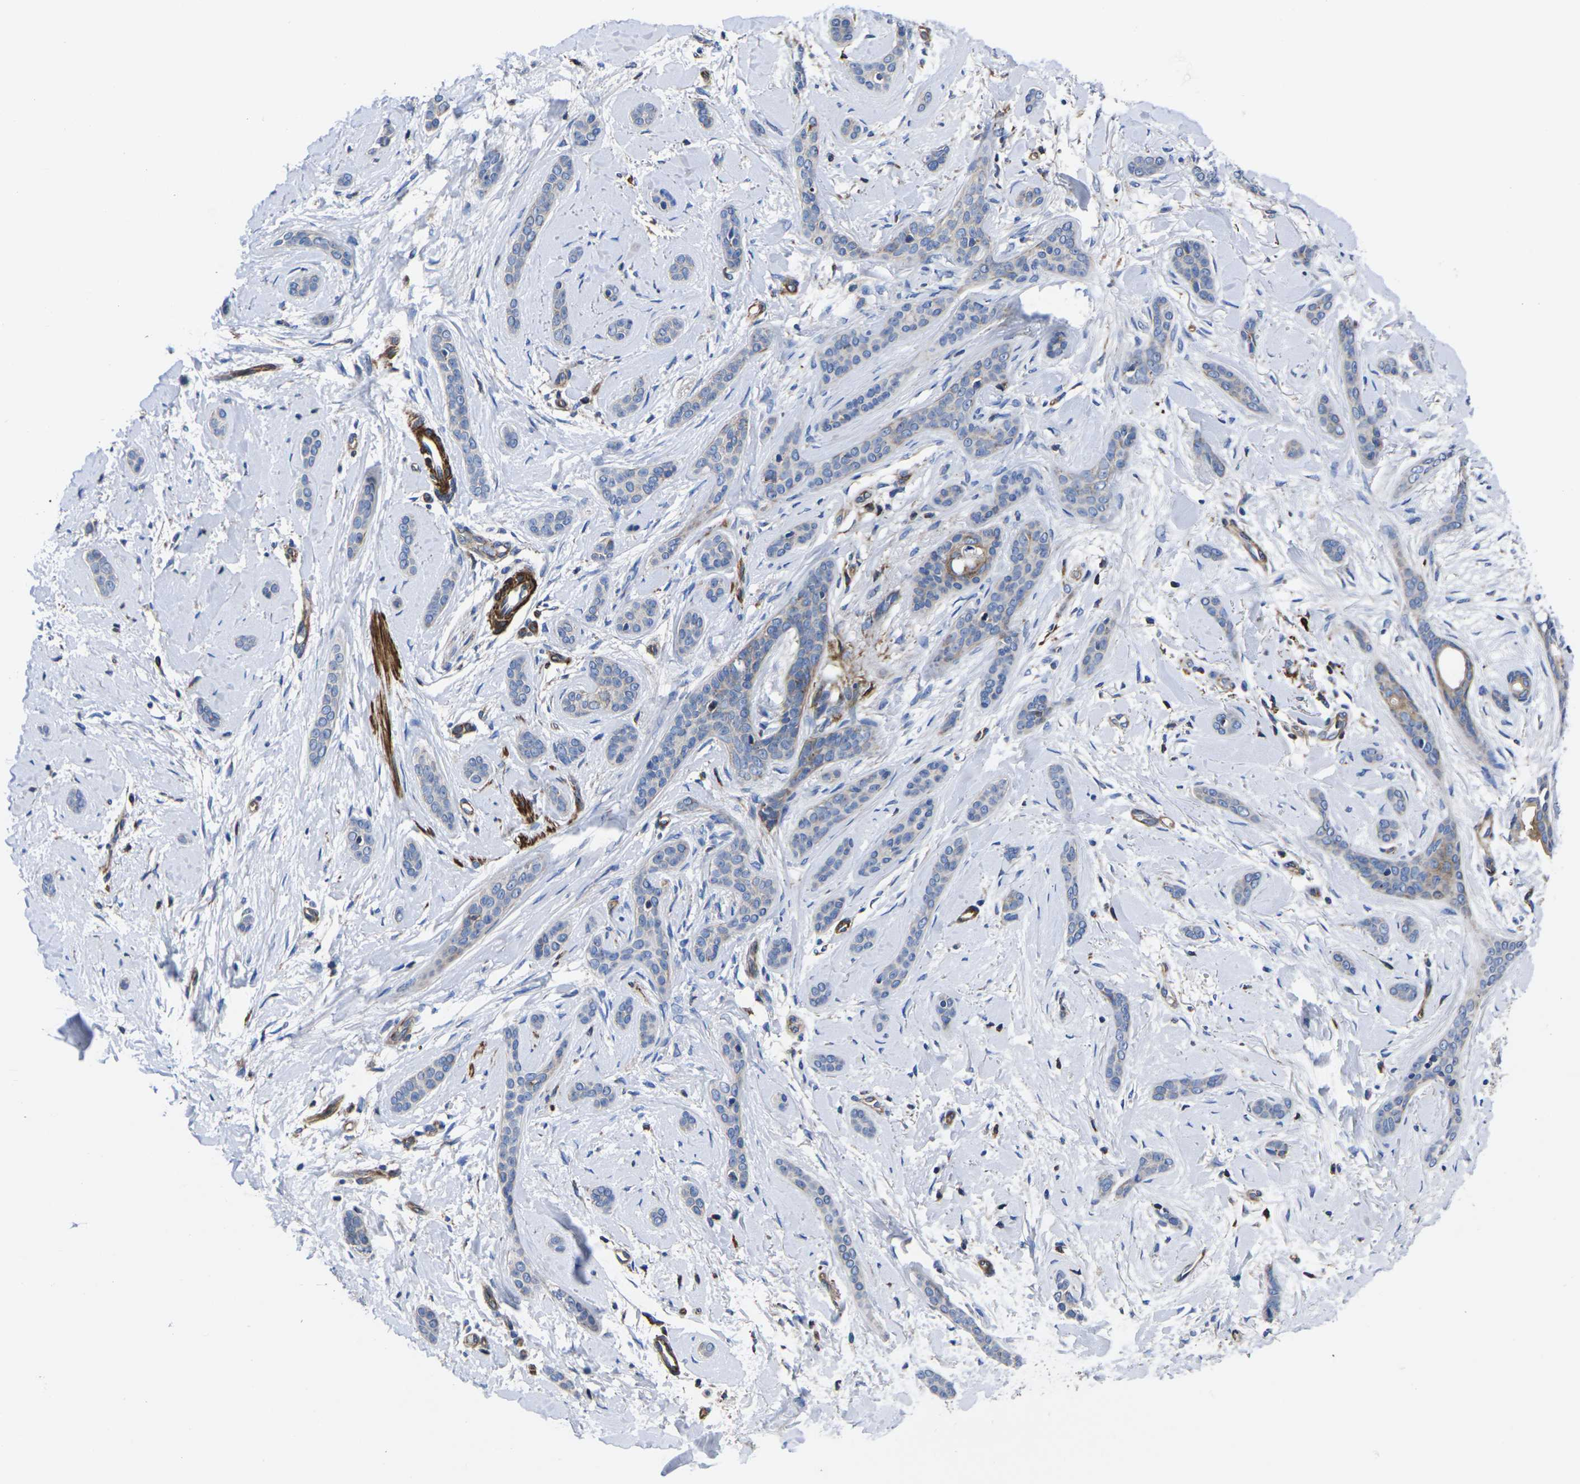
{"staining": {"intensity": "negative", "quantity": "none", "location": "none"}, "tissue": "skin cancer", "cell_type": "Tumor cells", "image_type": "cancer", "snomed": [{"axis": "morphology", "description": "Basal cell carcinoma"}, {"axis": "morphology", "description": "Adnexal tumor, benign"}, {"axis": "topography", "description": "Skin"}], "caption": "Skin cancer was stained to show a protein in brown. There is no significant positivity in tumor cells. (Stains: DAB (3,3'-diaminobenzidine) IHC with hematoxylin counter stain, Microscopy: brightfield microscopy at high magnification).", "gene": "GPR4", "patient": {"sex": "female", "age": 42}}